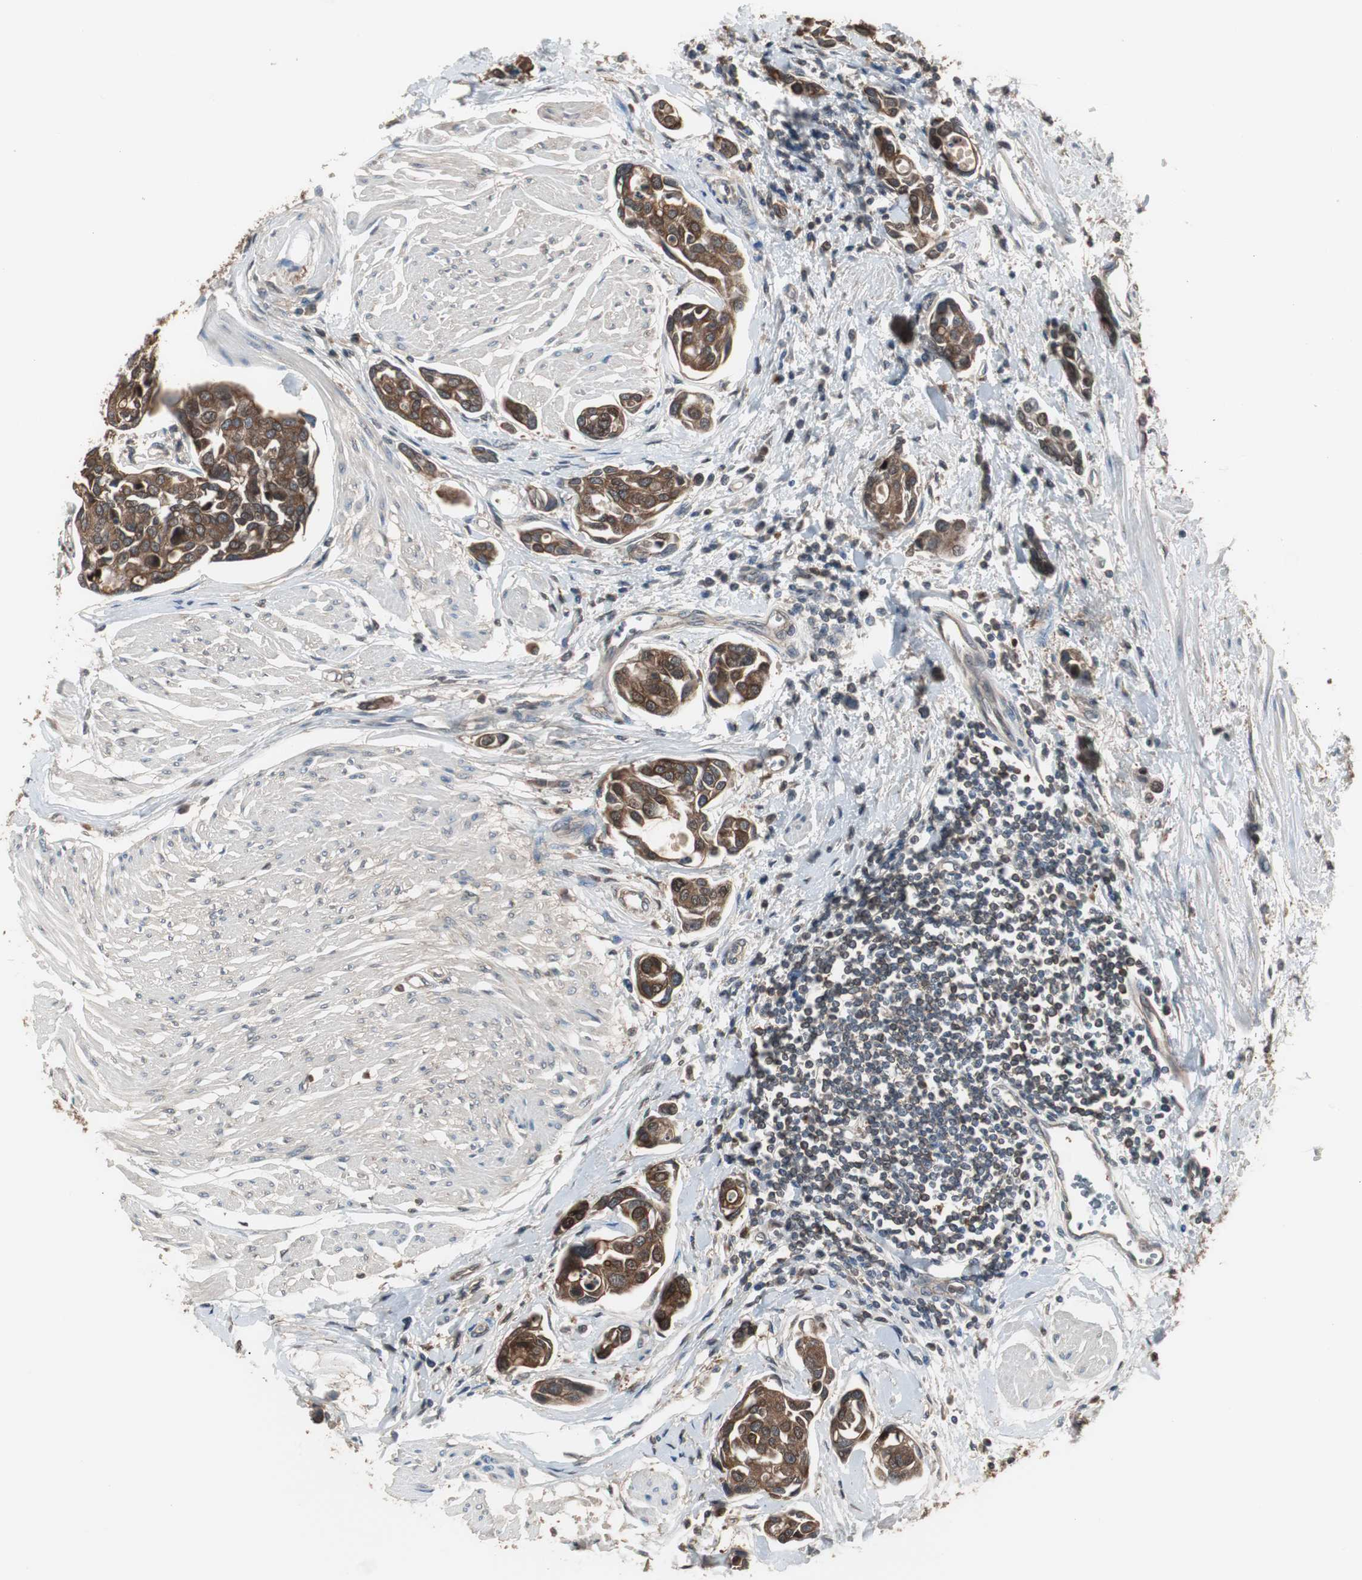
{"staining": {"intensity": "strong", "quantity": ">75%", "location": "cytoplasmic/membranous"}, "tissue": "urothelial cancer", "cell_type": "Tumor cells", "image_type": "cancer", "snomed": [{"axis": "morphology", "description": "Urothelial carcinoma, High grade"}, {"axis": "topography", "description": "Urinary bladder"}], "caption": "A micrograph of high-grade urothelial carcinoma stained for a protein reveals strong cytoplasmic/membranous brown staining in tumor cells. Ihc stains the protein of interest in brown and the nuclei are stained blue.", "gene": "CAPNS1", "patient": {"sex": "male", "age": 78}}